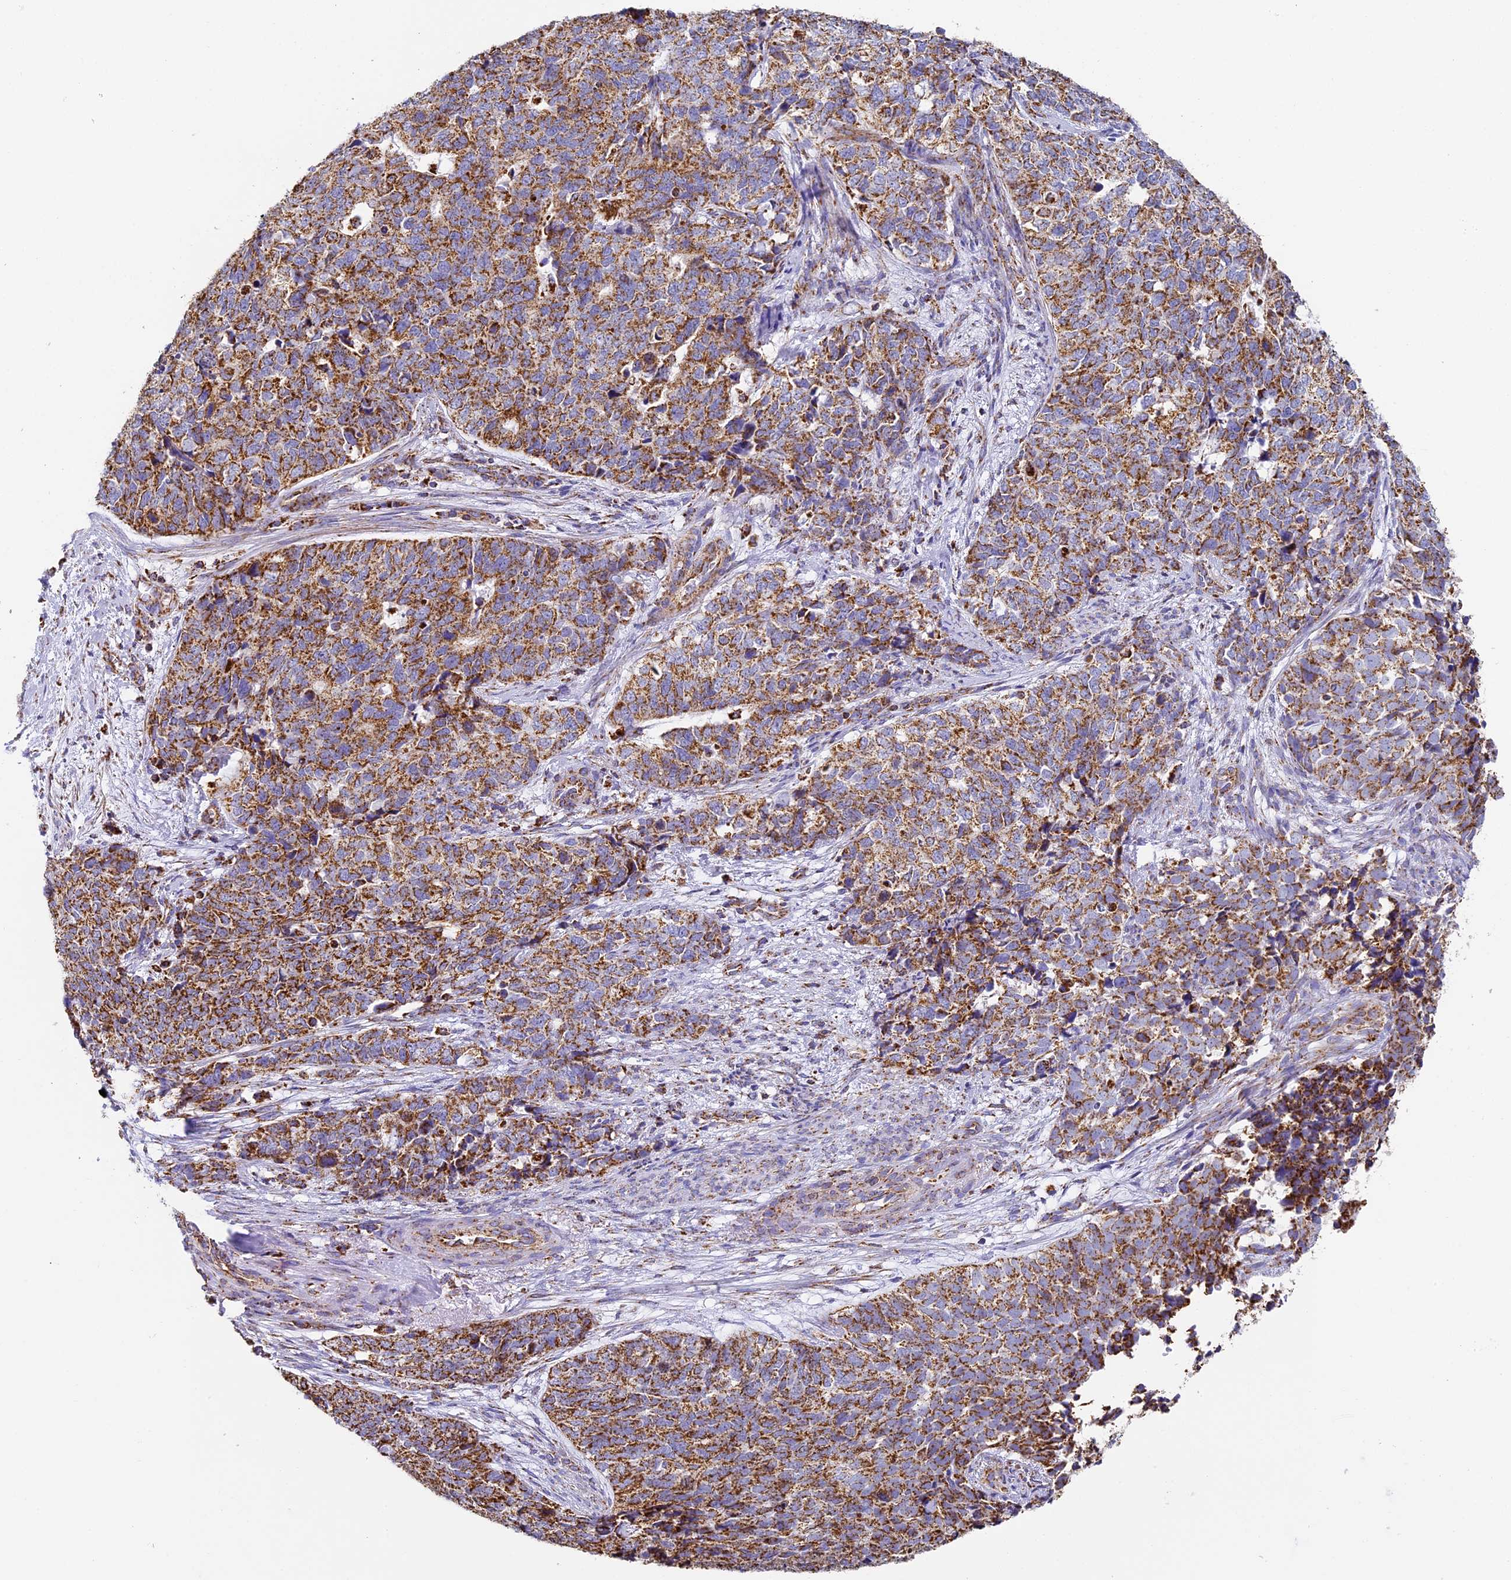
{"staining": {"intensity": "moderate", "quantity": ">75%", "location": "cytoplasmic/membranous"}, "tissue": "cervical cancer", "cell_type": "Tumor cells", "image_type": "cancer", "snomed": [{"axis": "morphology", "description": "Squamous cell carcinoma, NOS"}, {"axis": "topography", "description": "Cervix"}], "caption": "Cervical cancer stained with a brown dye reveals moderate cytoplasmic/membranous positive positivity in about >75% of tumor cells.", "gene": "STK17A", "patient": {"sex": "female", "age": 63}}